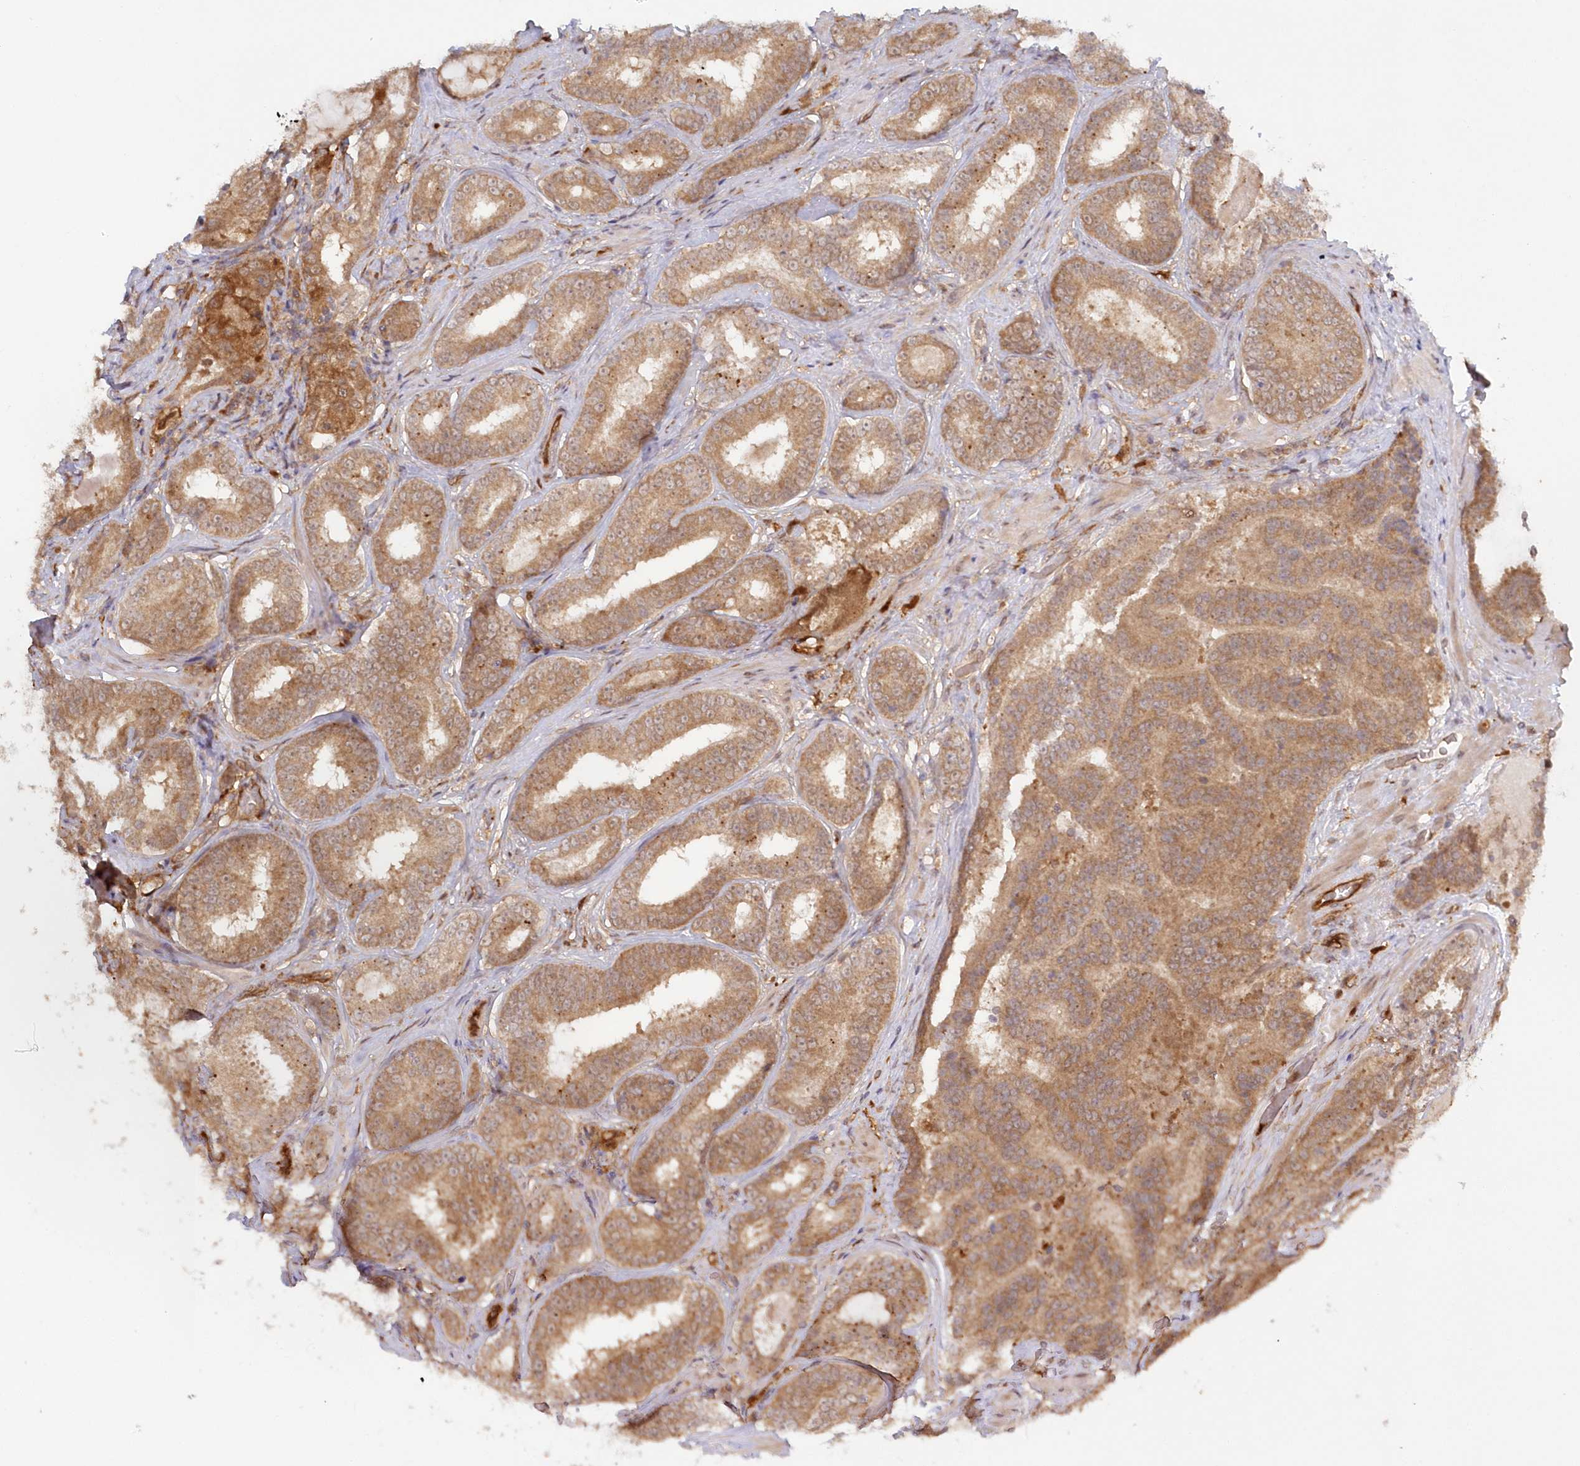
{"staining": {"intensity": "strong", "quantity": "25%-75%", "location": "cytoplasmic/membranous"}, "tissue": "prostate cancer", "cell_type": "Tumor cells", "image_type": "cancer", "snomed": [{"axis": "morphology", "description": "Adenocarcinoma, High grade"}, {"axis": "topography", "description": "Prostate"}], "caption": "Immunohistochemical staining of prostate high-grade adenocarcinoma demonstrates high levels of strong cytoplasmic/membranous protein expression in approximately 25%-75% of tumor cells.", "gene": "GBE1", "patient": {"sex": "male", "age": 57}}